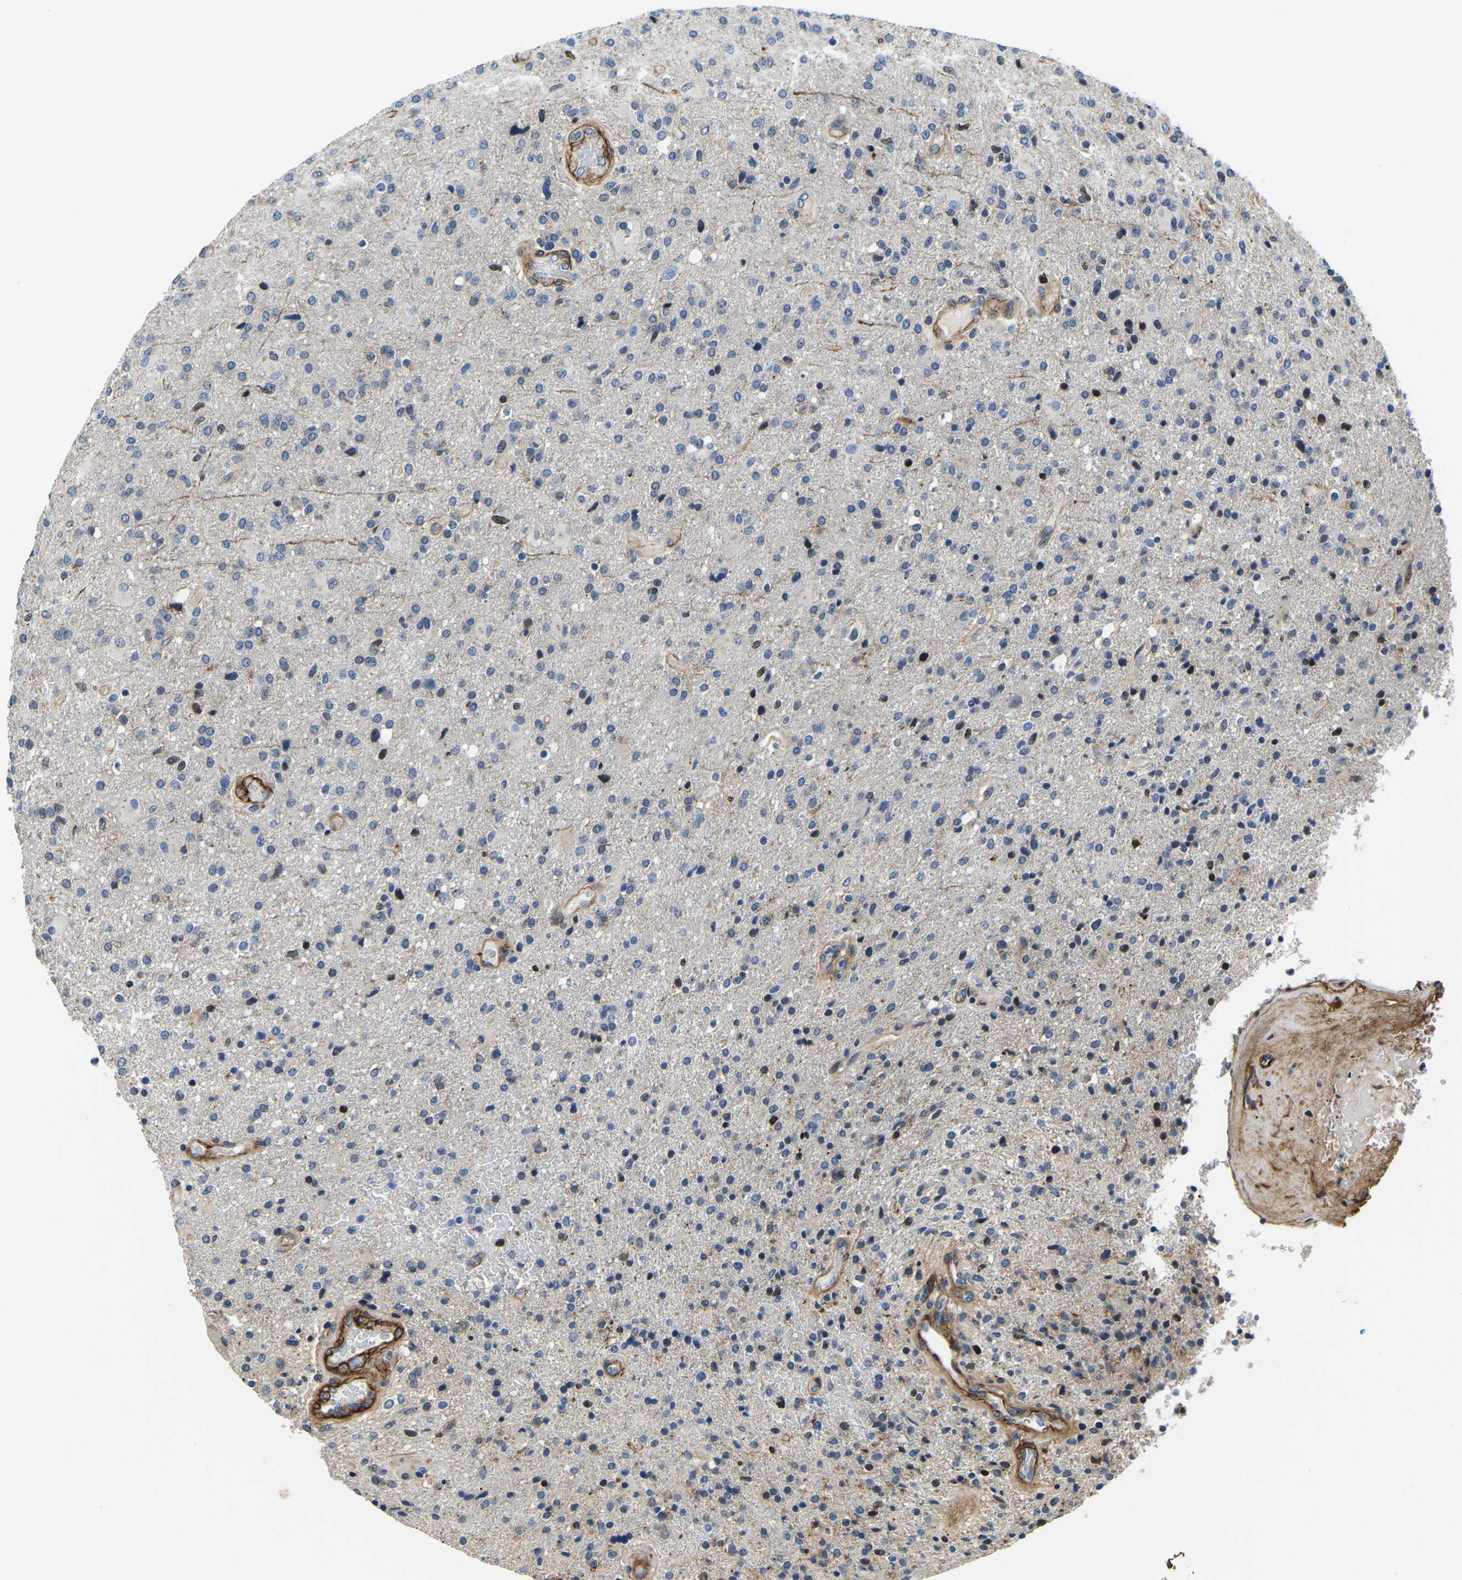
{"staining": {"intensity": "negative", "quantity": "none", "location": "none"}, "tissue": "glioma", "cell_type": "Tumor cells", "image_type": "cancer", "snomed": [{"axis": "morphology", "description": "Glioma, malignant, High grade"}, {"axis": "topography", "description": "Brain"}], "caption": "Protein analysis of malignant glioma (high-grade) displays no significant expression in tumor cells.", "gene": "LIAS", "patient": {"sex": "male", "age": 72}}